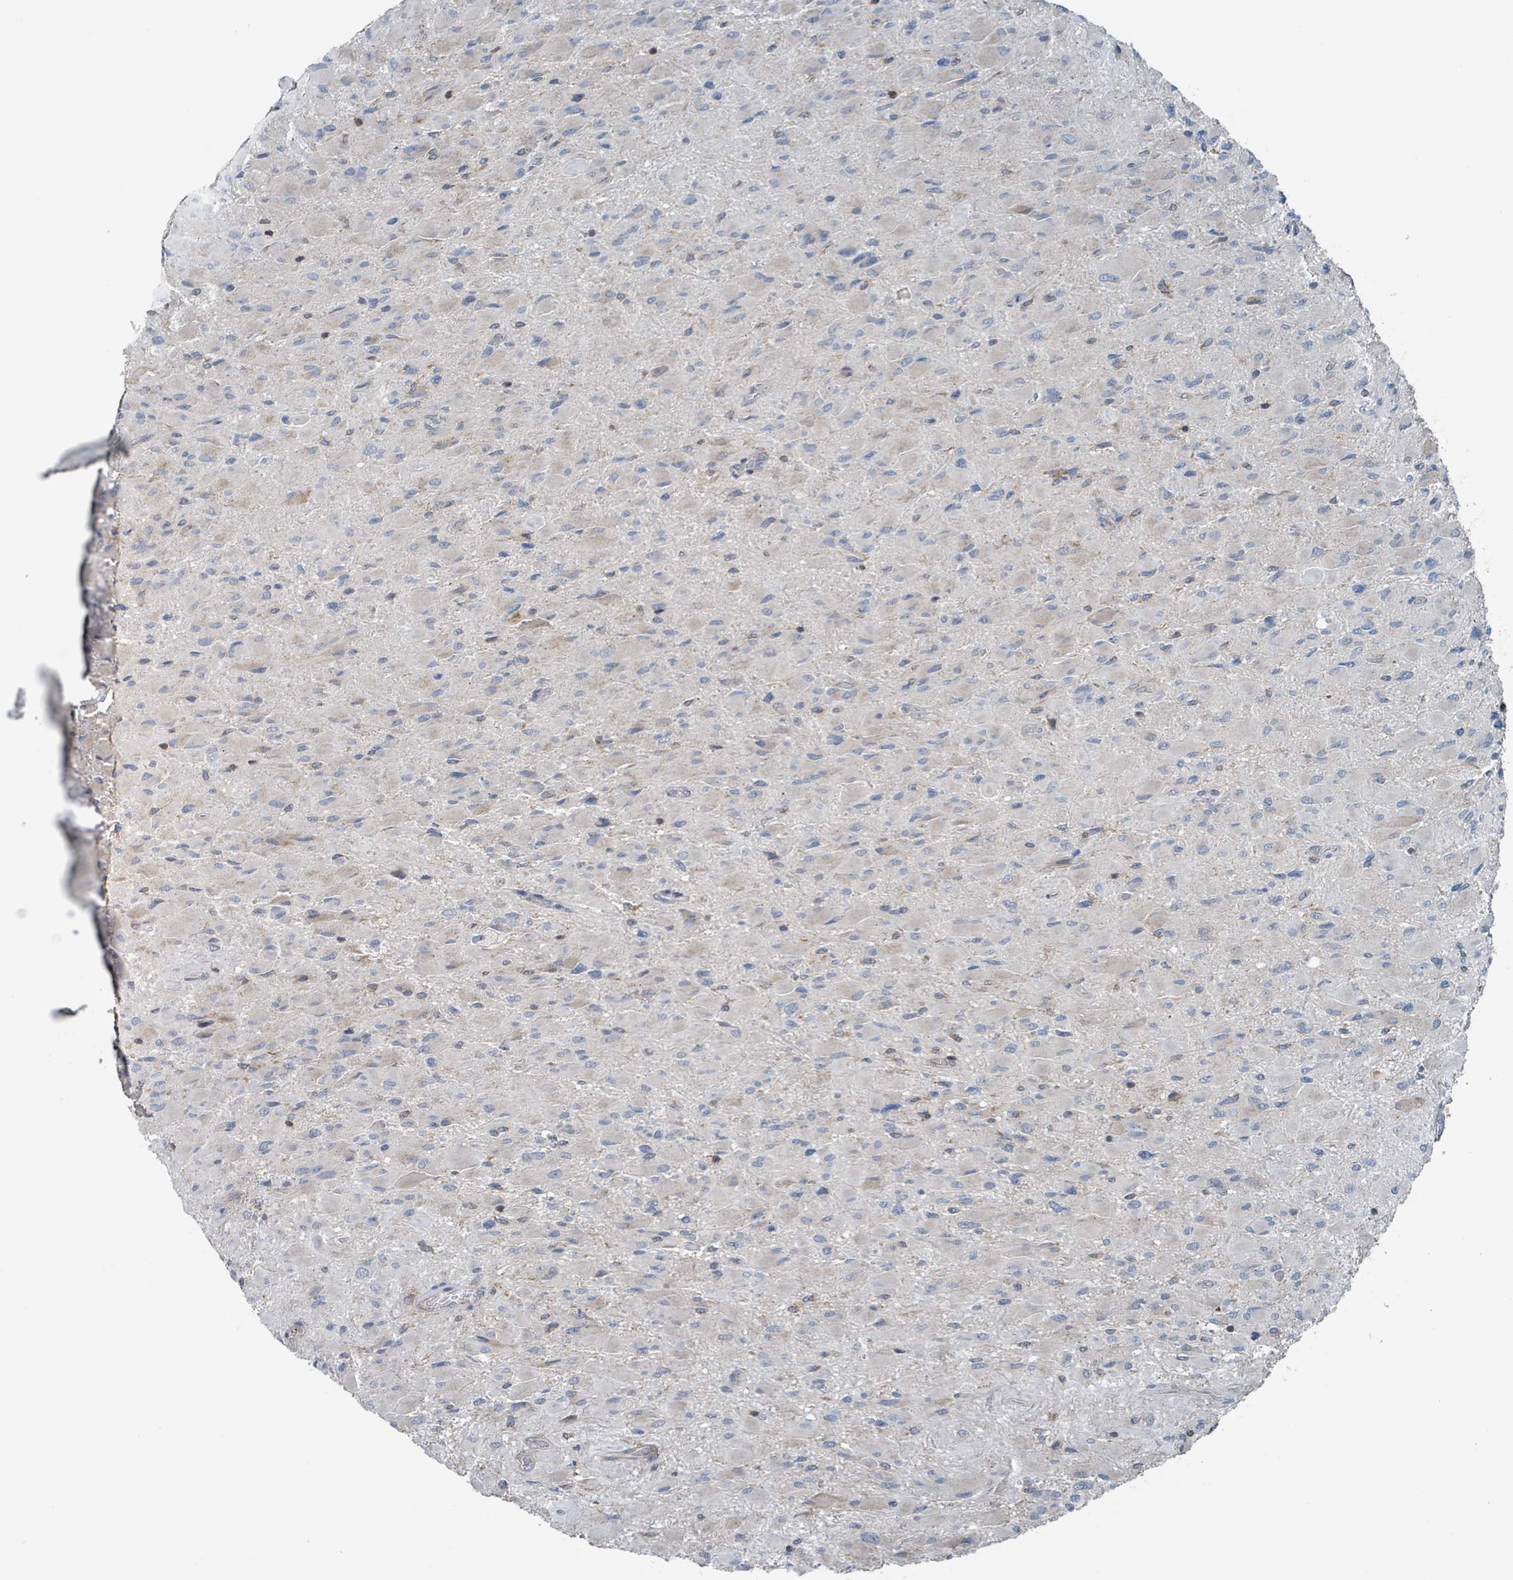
{"staining": {"intensity": "negative", "quantity": "none", "location": "none"}, "tissue": "glioma", "cell_type": "Tumor cells", "image_type": "cancer", "snomed": [{"axis": "morphology", "description": "Glioma, malignant, High grade"}, {"axis": "topography", "description": "Cerebral cortex"}], "caption": "Histopathology image shows no significant protein staining in tumor cells of glioma.", "gene": "ACBD4", "patient": {"sex": "female", "age": 36}}